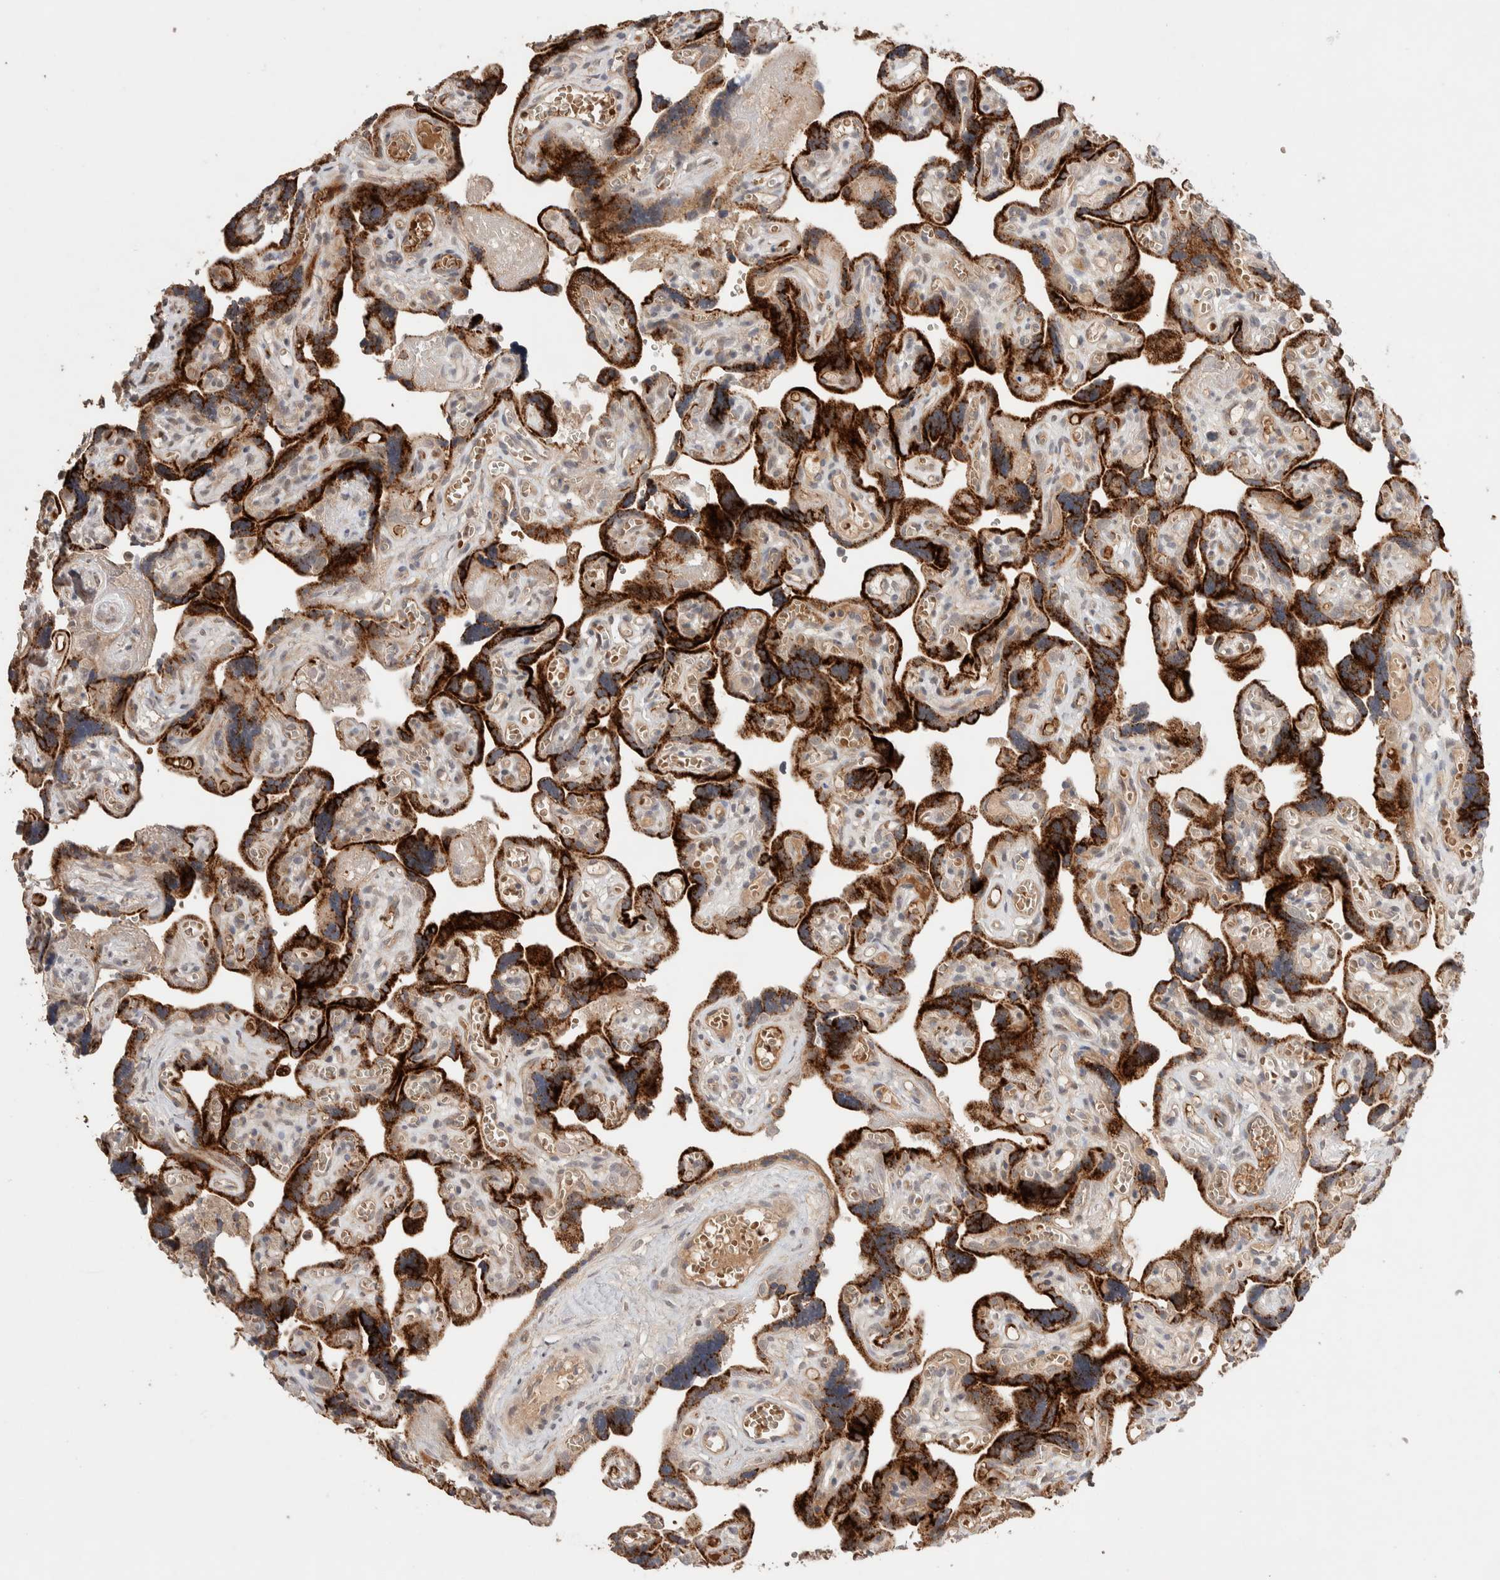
{"staining": {"intensity": "strong", "quantity": ">75%", "location": "cytoplasmic/membranous"}, "tissue": "placenta", "cell_type": "Decidual cells", "image_type": "normal", "snomed": [{"axis": "morphology", "description": "Normal tissue, NOS"}, {"axis": "topography", "description": "Placenta"}], "caption": "Brown immunohistochemical staining in unremarkable placenta displays strong cytoplasmic/membranous positivity in approximately >75% of decidual cells. (brown staining indicates protein expression, while blue staining denotes nuclei).", "gene": "CASK", "patient": {"sex": "female", "age": 30}}